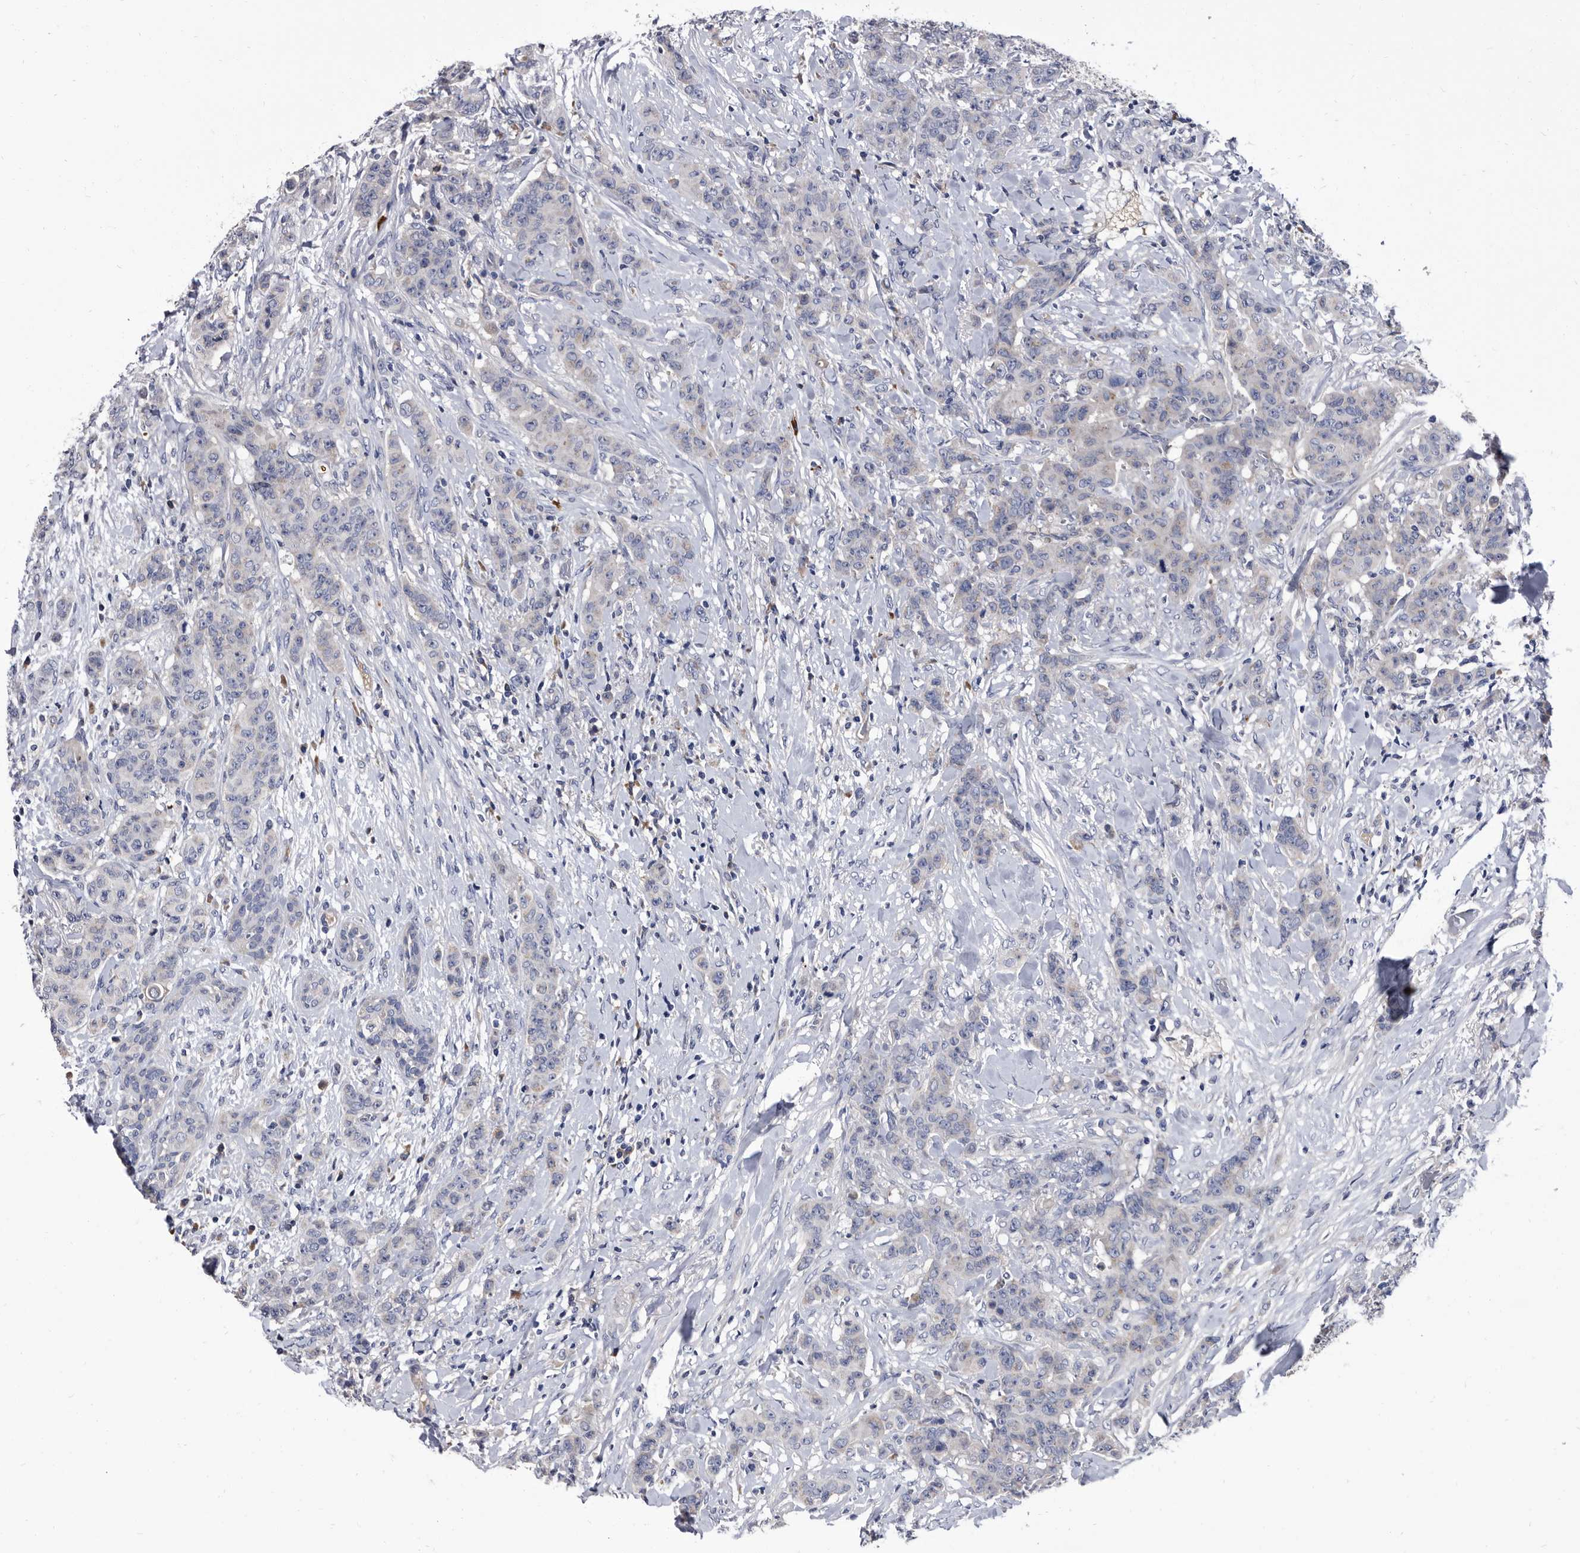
{"staining": {"intensity": "negative", "quantity": "none", "location": "none"}, "tissue": "breast cancer", "cell_type": "Tumor cells", "image_type": "cancer", "snomed": [{"axis": "morphology", "description": "Duct carcinoma"}, {"axis": "topography", "description": "Breast"}], "caption": "This is an immunohistochemistry (IHC) histopathology image of human breast cancer. There is no expression in tumor cells.", "gene": "DTNBP1", "patient": {"sex": "female", "age": 40}}